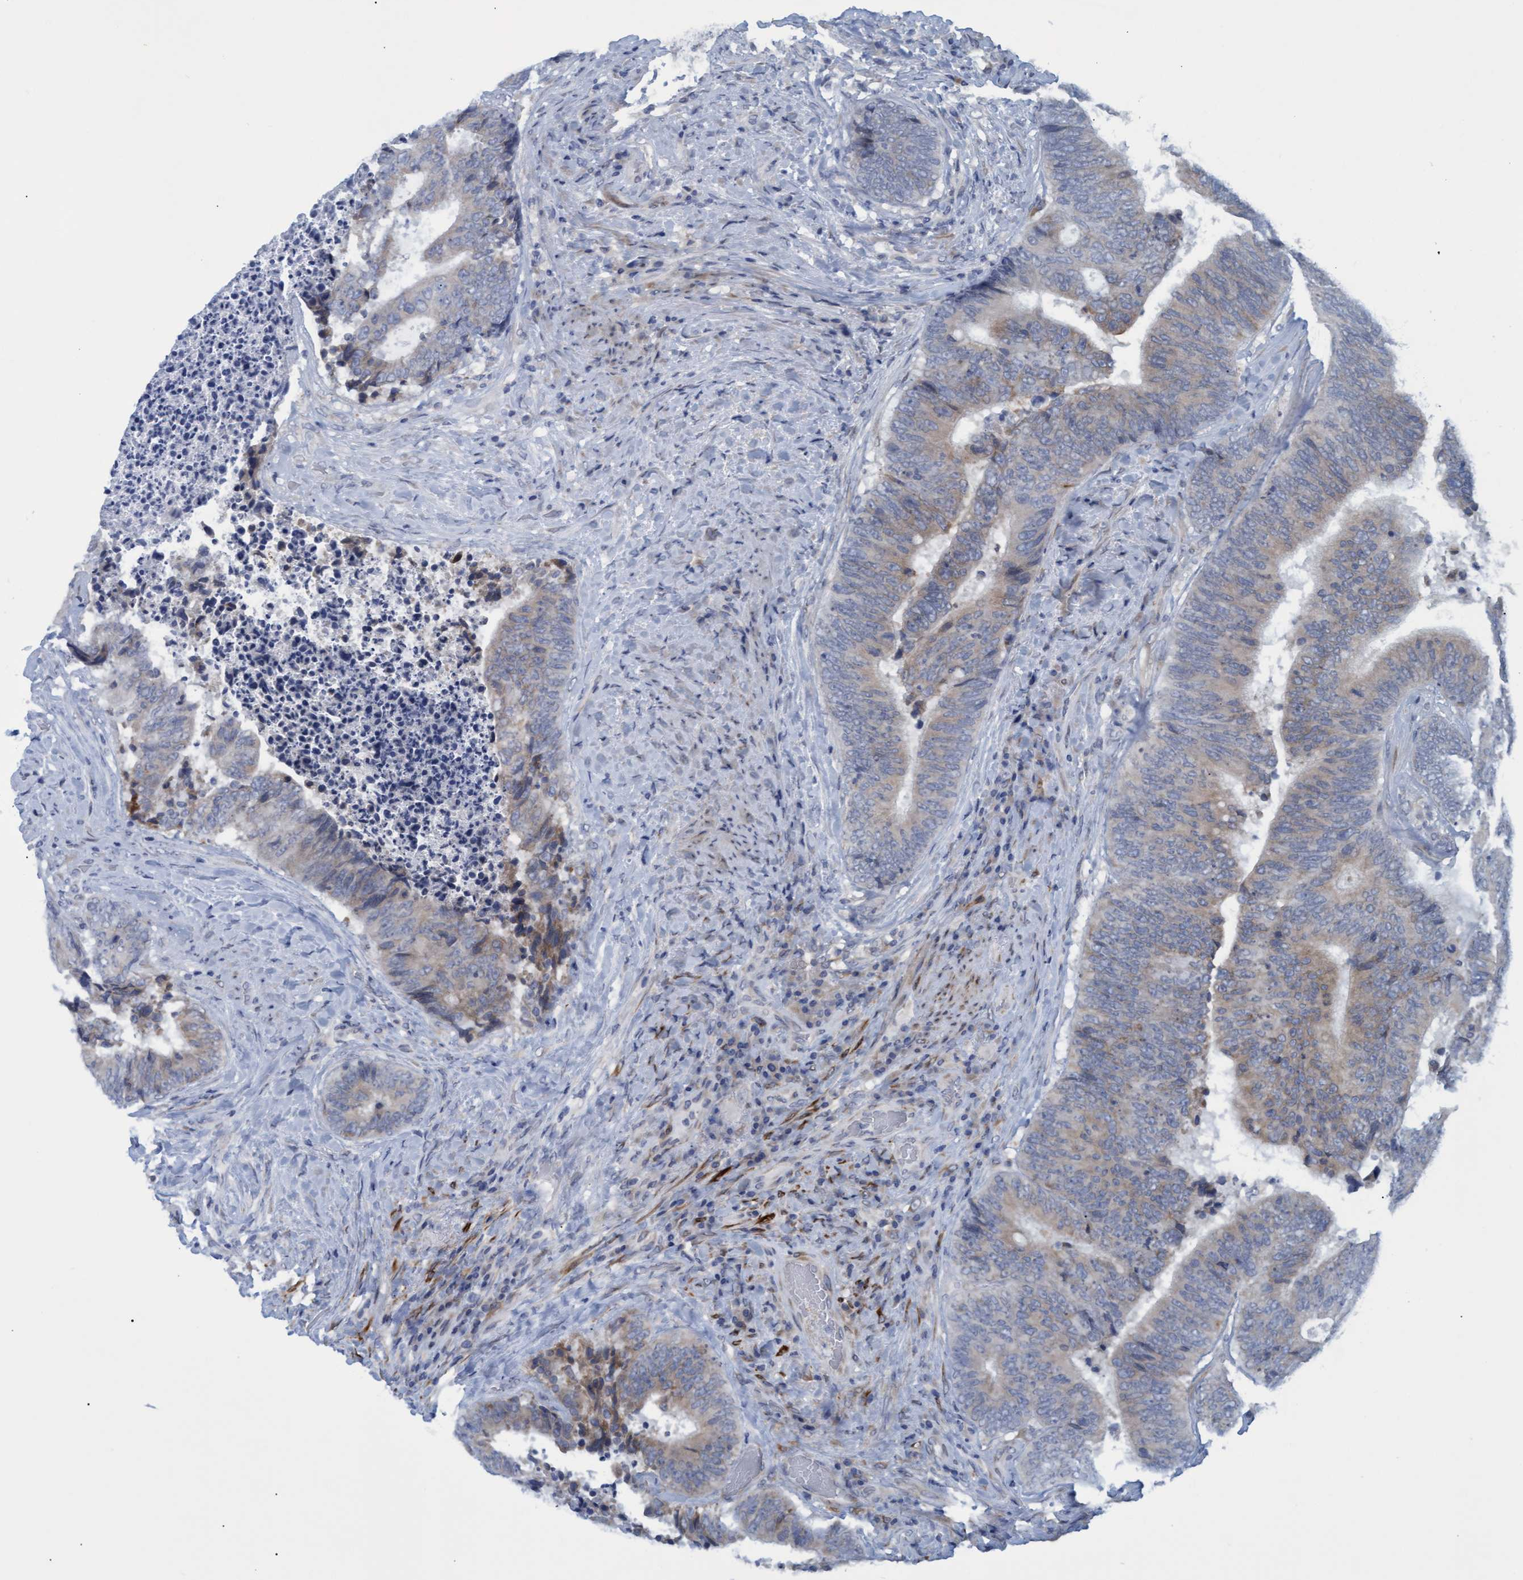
{"staining": {"intensity": "weak", "quantity": "25%-75%", "location": "cytoplasmic/membranous"}, "tissue": "colorectal cancer", "cell_type": "Tumor cells", "image_type": "cancer", "snomed": [{"axis": "morphology", "description": "Adenocarcinoma, NOS"}, {"axis": "topography", "description": "Rectum"}], "caption": "Protein expression analysis of human colorectal adenocarcinoma reveals weak cytoplasmic/membranous positivity in approximately 25%-75% of tumor cells.", "gene": "SSTR3", "patient": {"sex": "male", "age": 72}}